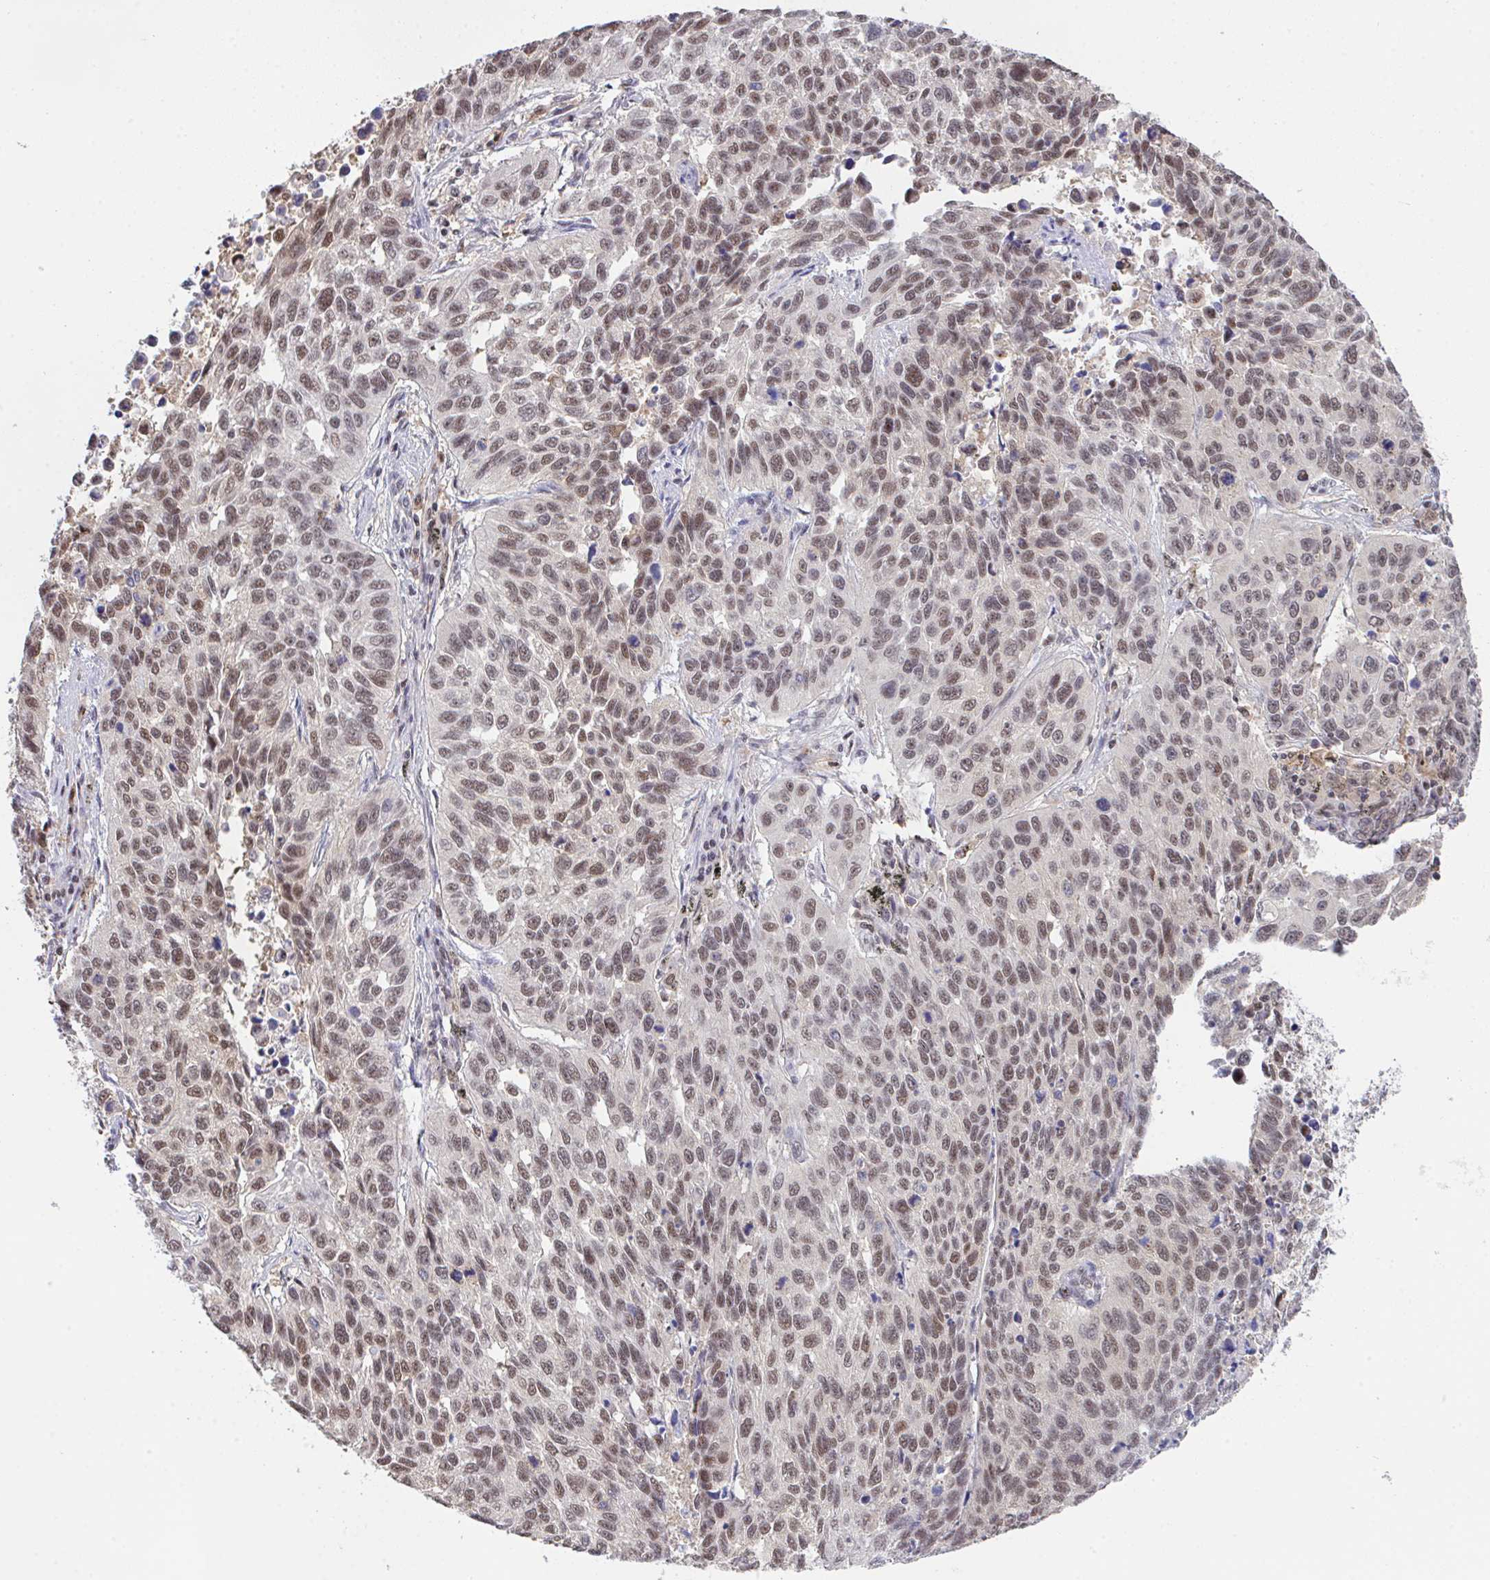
{"staining": {"intensity": "moderate", "quantity": "25%-75%", "location": "nuclear"}, "tissue": "lung cancer", "cell_type": "Tumor cells", "image_type": "cancer", "snomed": [{"axis": "morphology", "description": "Squamous cell carcinoma, NOS"}, {"axis": "topography", "description": "Lung"}], "caption": "Human lung cancer (squamous cell carcinoma) stained for a protein (brown) exhibits moderate nuclear positive staining in about 25%-75% of tumor cells.", "gene": "OR6K3", "patient": {"sex": "male", "age": 62}}